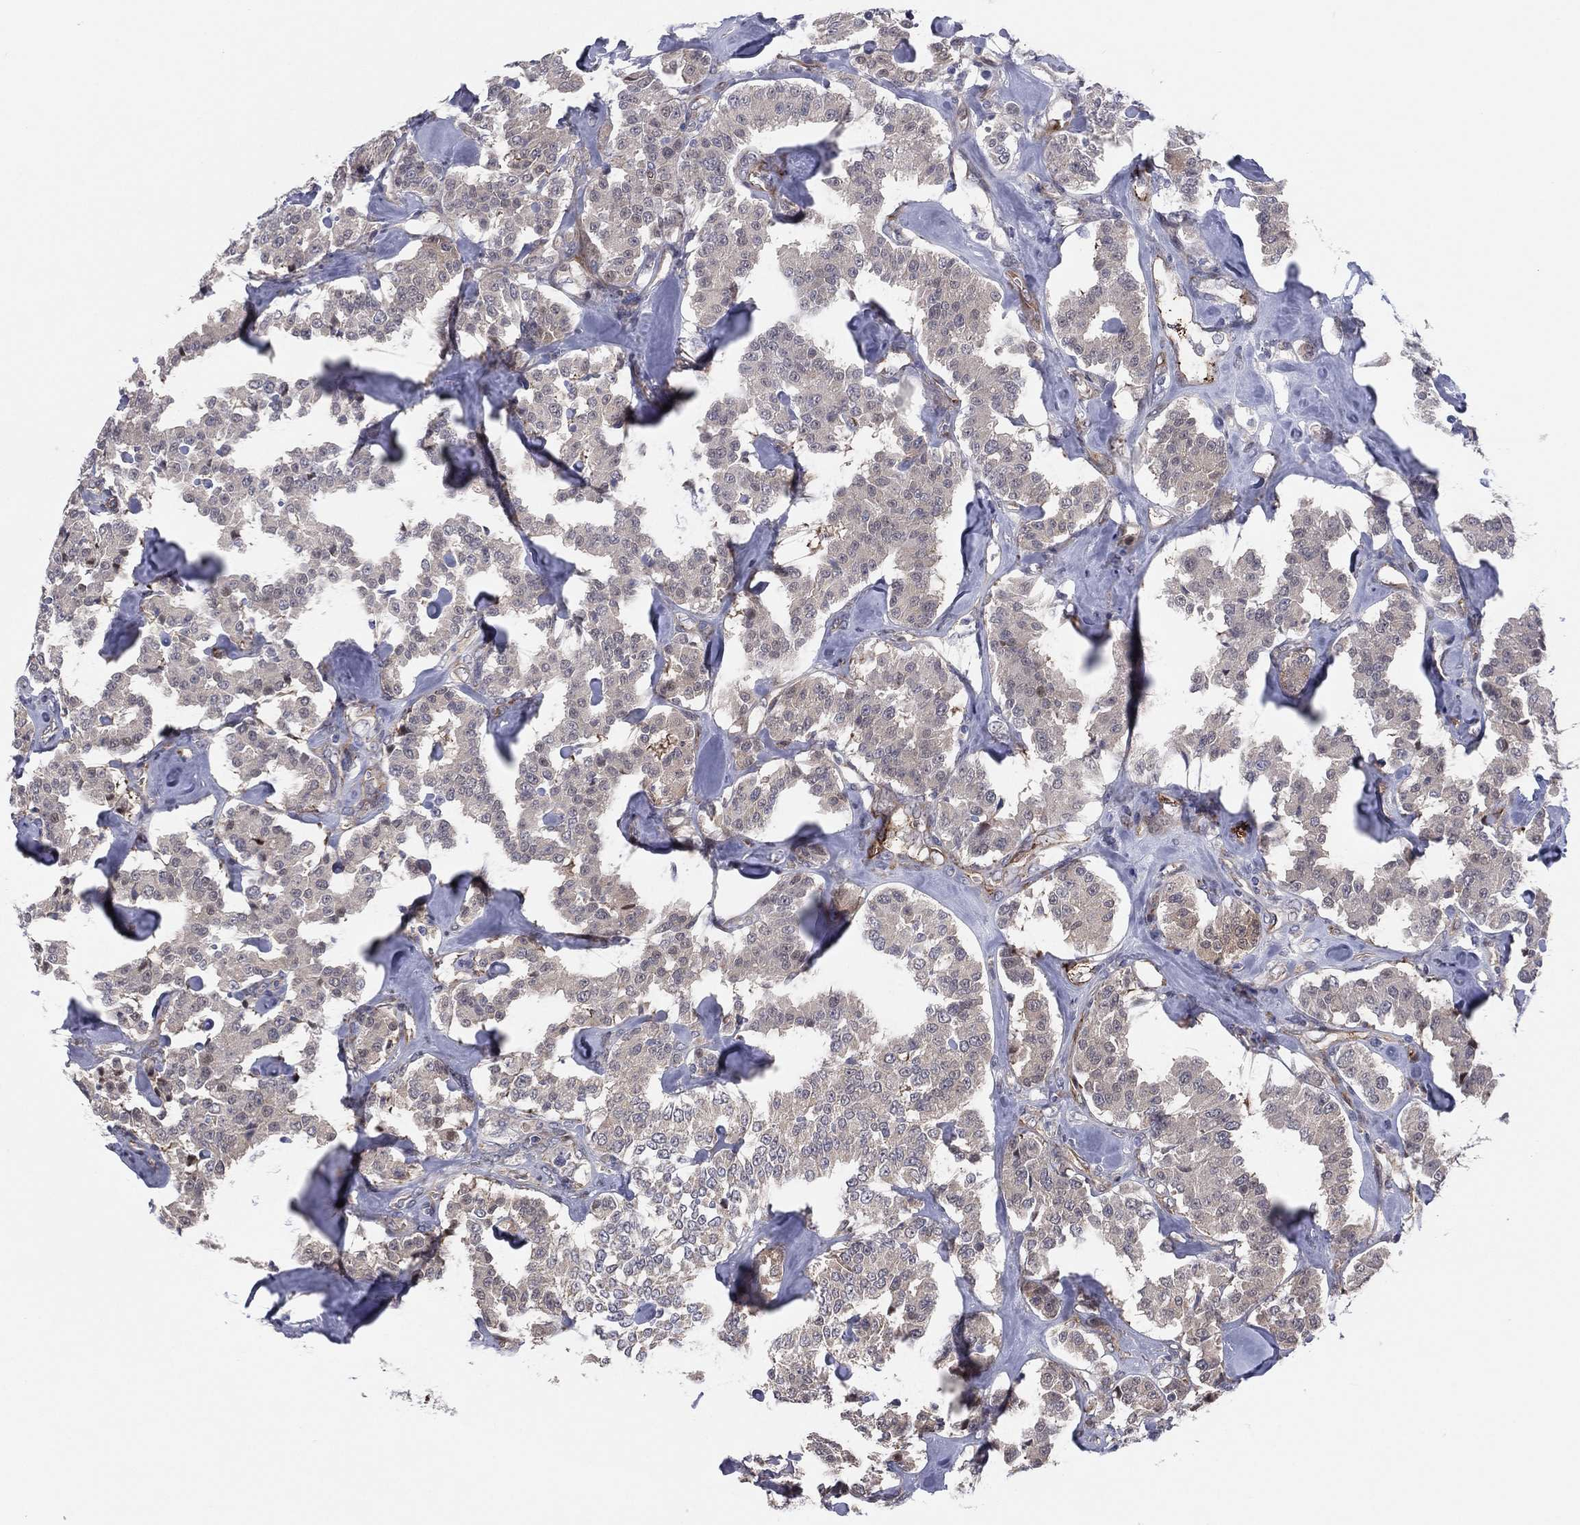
{"staining": {"intensity": "negative", "quantity": "none", "location": "none"}, "tissue": "carcinoid", "cell_type": "Tumor cells", "image_type": "cancer", "snomed": [{"axis": "morphology", "description": "Carcinoid, malignant, NOS"}, {"axis": "topography", "description": "Pancreas"}], "caption": "High magnification brightfield microscopy of carcinoid (malignant) stained with DAB (3,3'-diaminobenzidine) (brown) and counterstained with hematoxylin (blue): tumor cells show no significant staining.", "gene": "UTP14A", "patient": {"sex": "male", "age": 41}}